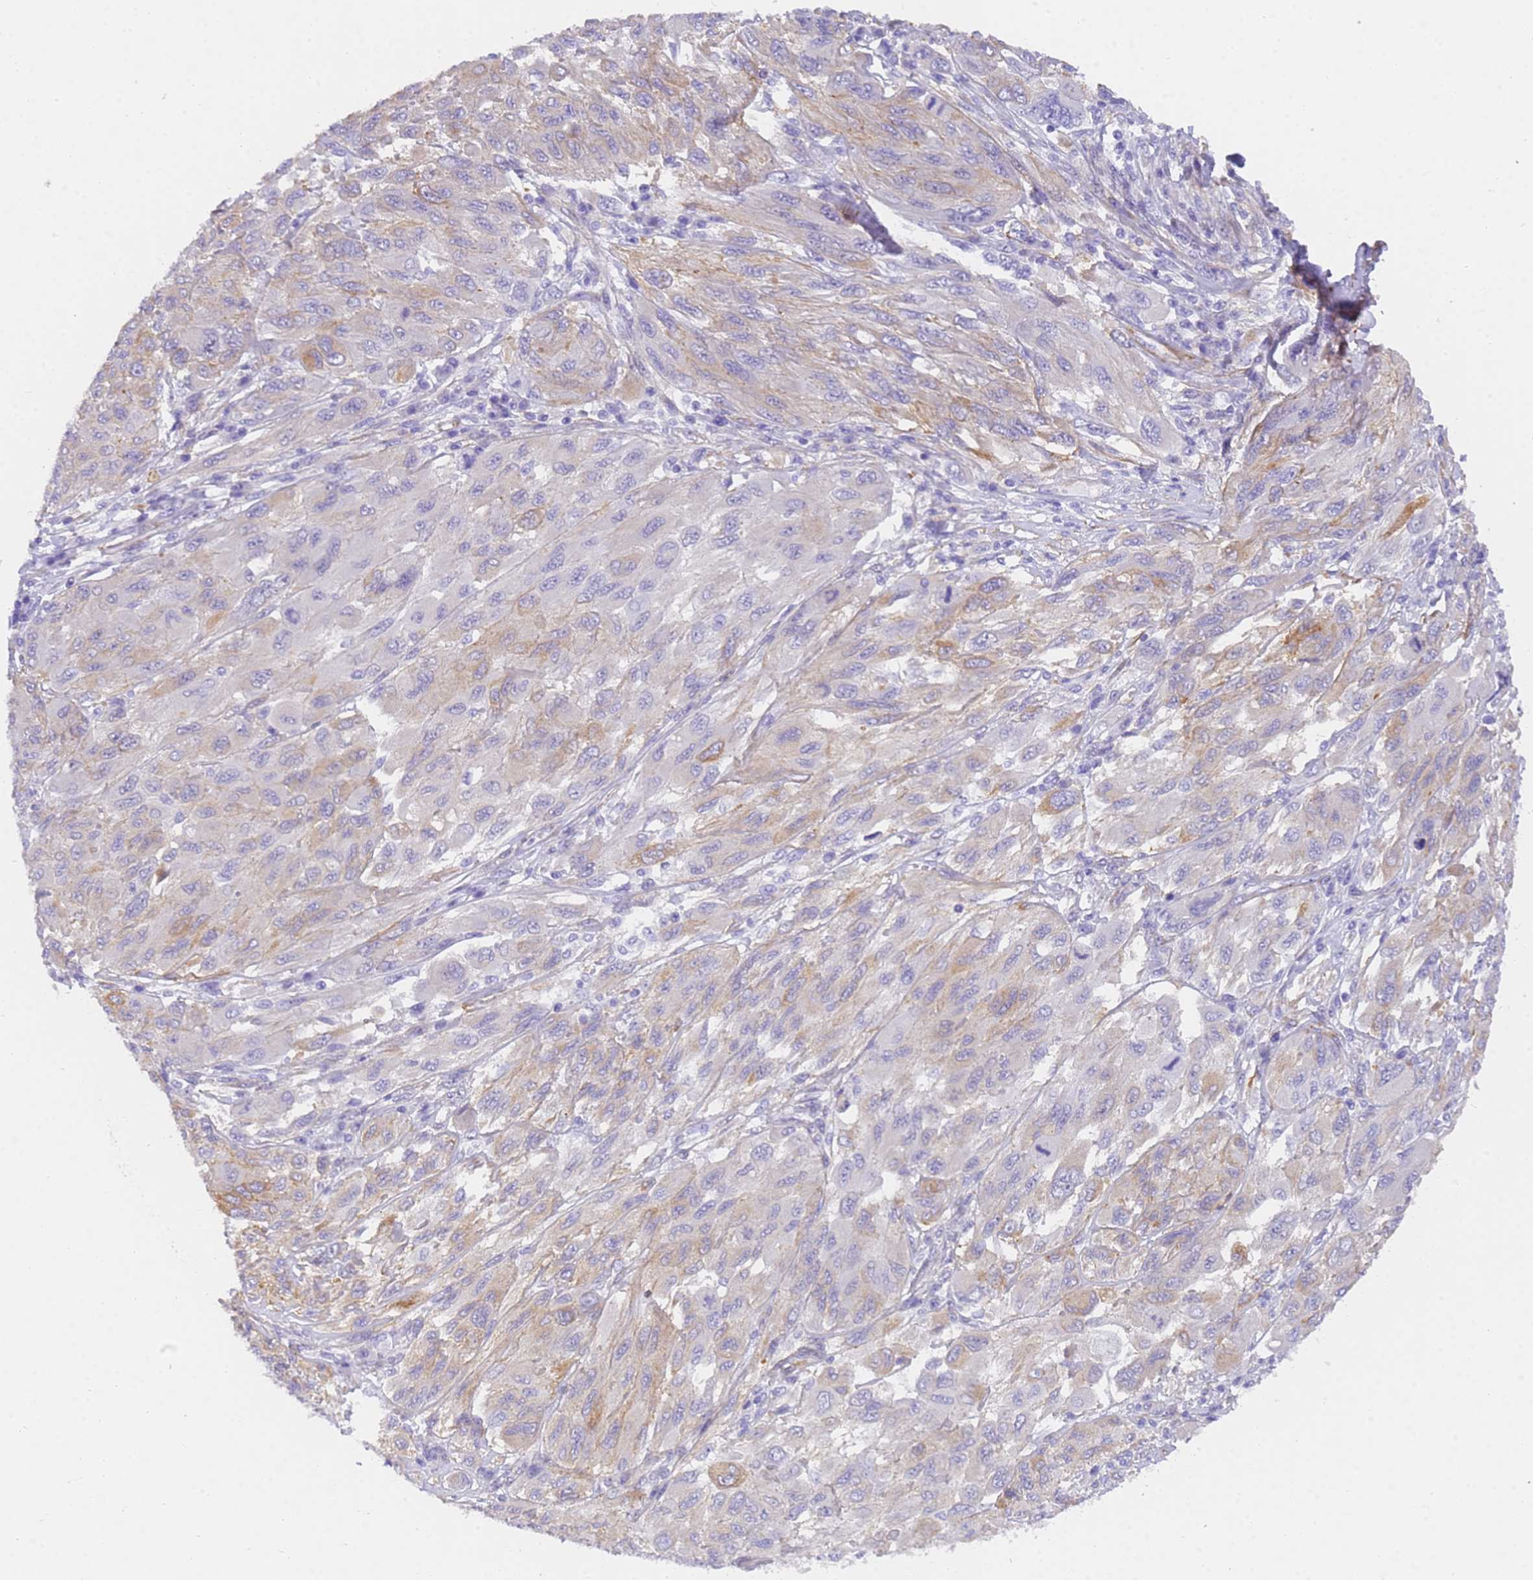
{"staining": {"intensity": "weak", "quantity": "<25%", "location": "cytoplasmic/membranous"}, "tissue": "melanoma", "cell_type": "Tumor cells", "image_type": "cancer", "snomed": [{"axis": "morphology", "description": "Malignant melanoma, NOS"}, {"axis": "topography", "description": "Skin"}], "caption": "Immunohistochemistry (IHC) of human malignant melanoma shows no staining in tumor cells.", "gene": "MVB12A", "patient": {"sex": "female", "age": 91}}